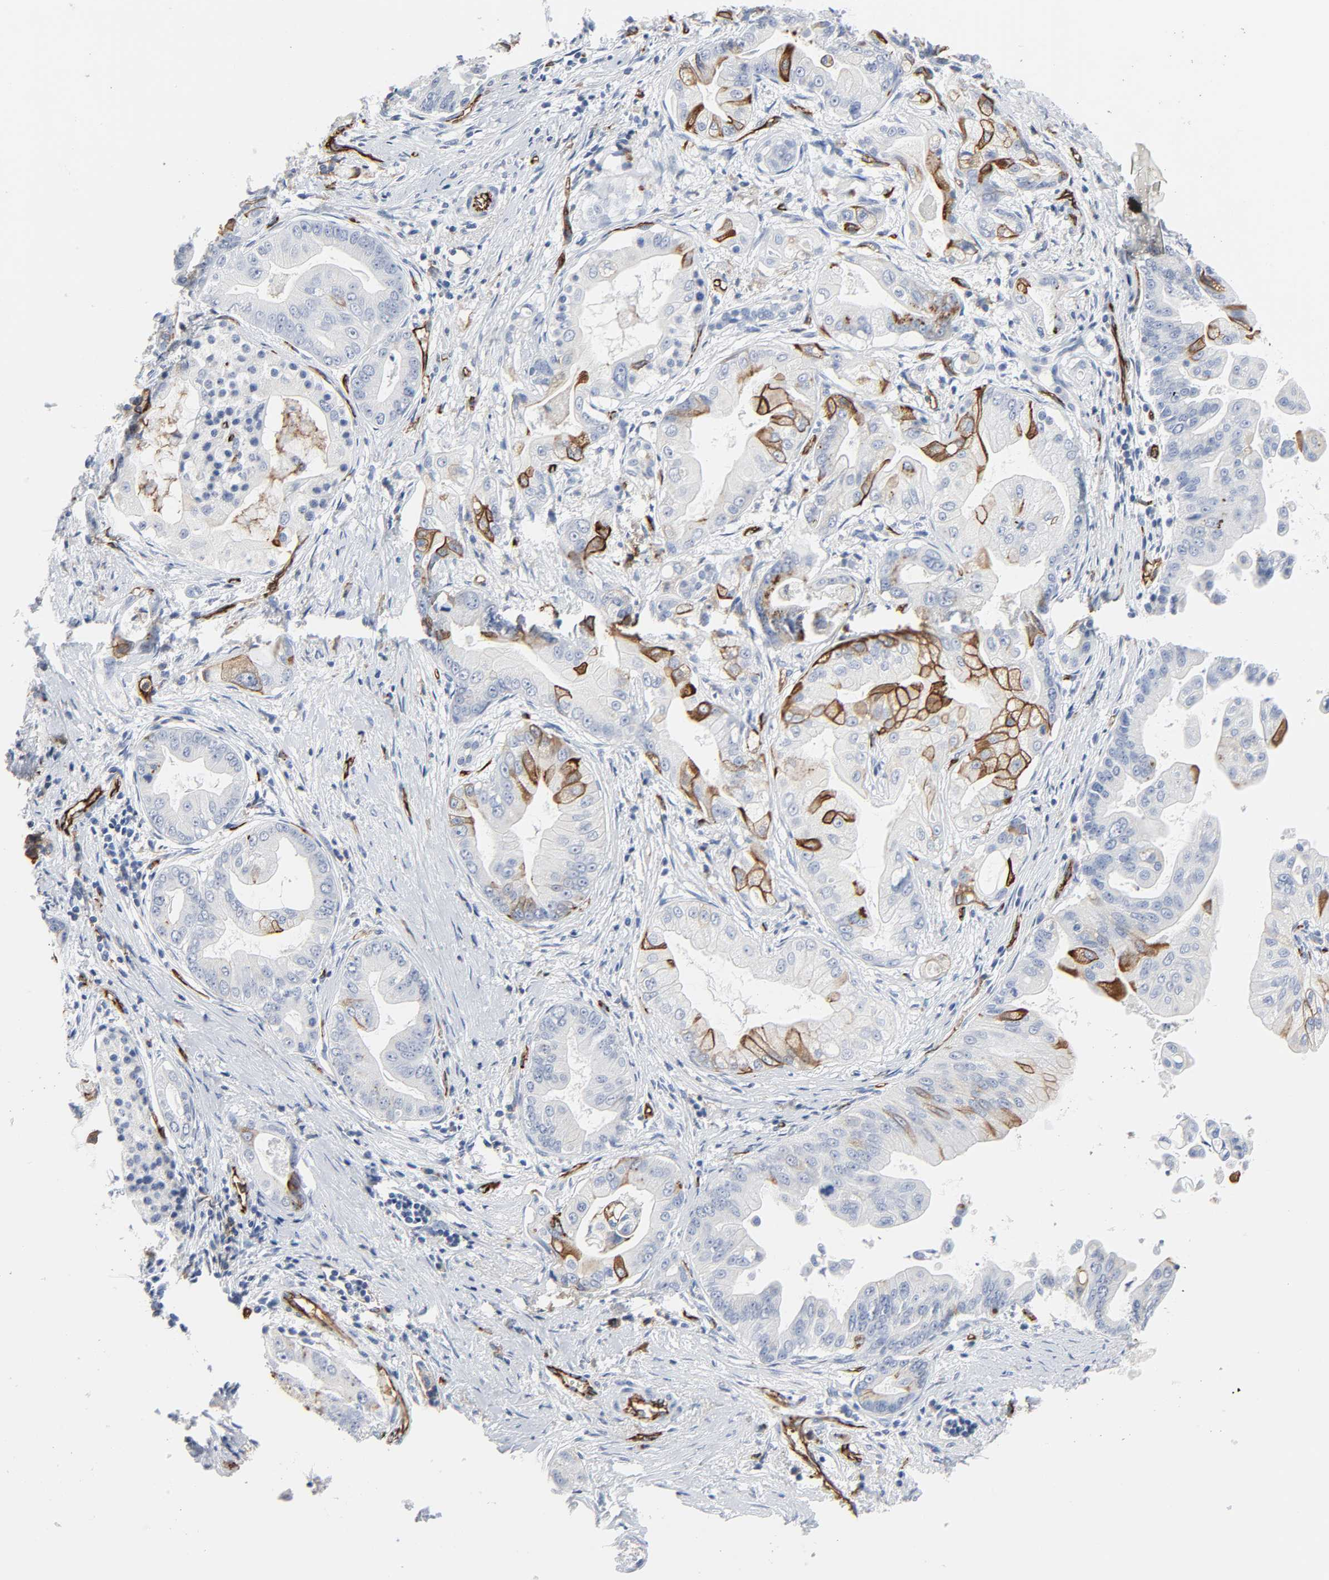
{"staining": {"intensity": "strong", "quantity": "<25%", "location": "cytoplasmic/membranous"}, "tissue": "pancreatic cancer", "cell_type": "Tumor cells", "image_type": "cancer", "snomed": [{"axis": "morphology", "description": "Adenocarcinoma, NOS"}, {"axis": "topography", "description": "Pancreas"}], "caption": "Immunohistochemical staining of pancreatic adenocarcinoma exhibits strong cytoplasmic/membranous protein staining in approximately <25% of tumor cells. (DAB (3,3'-diaminobenzidine) = brown stain, brightfield microscopy at high magnification).", "gene": "PECAM1", "patient": {"sex": "female", "age": 75}}